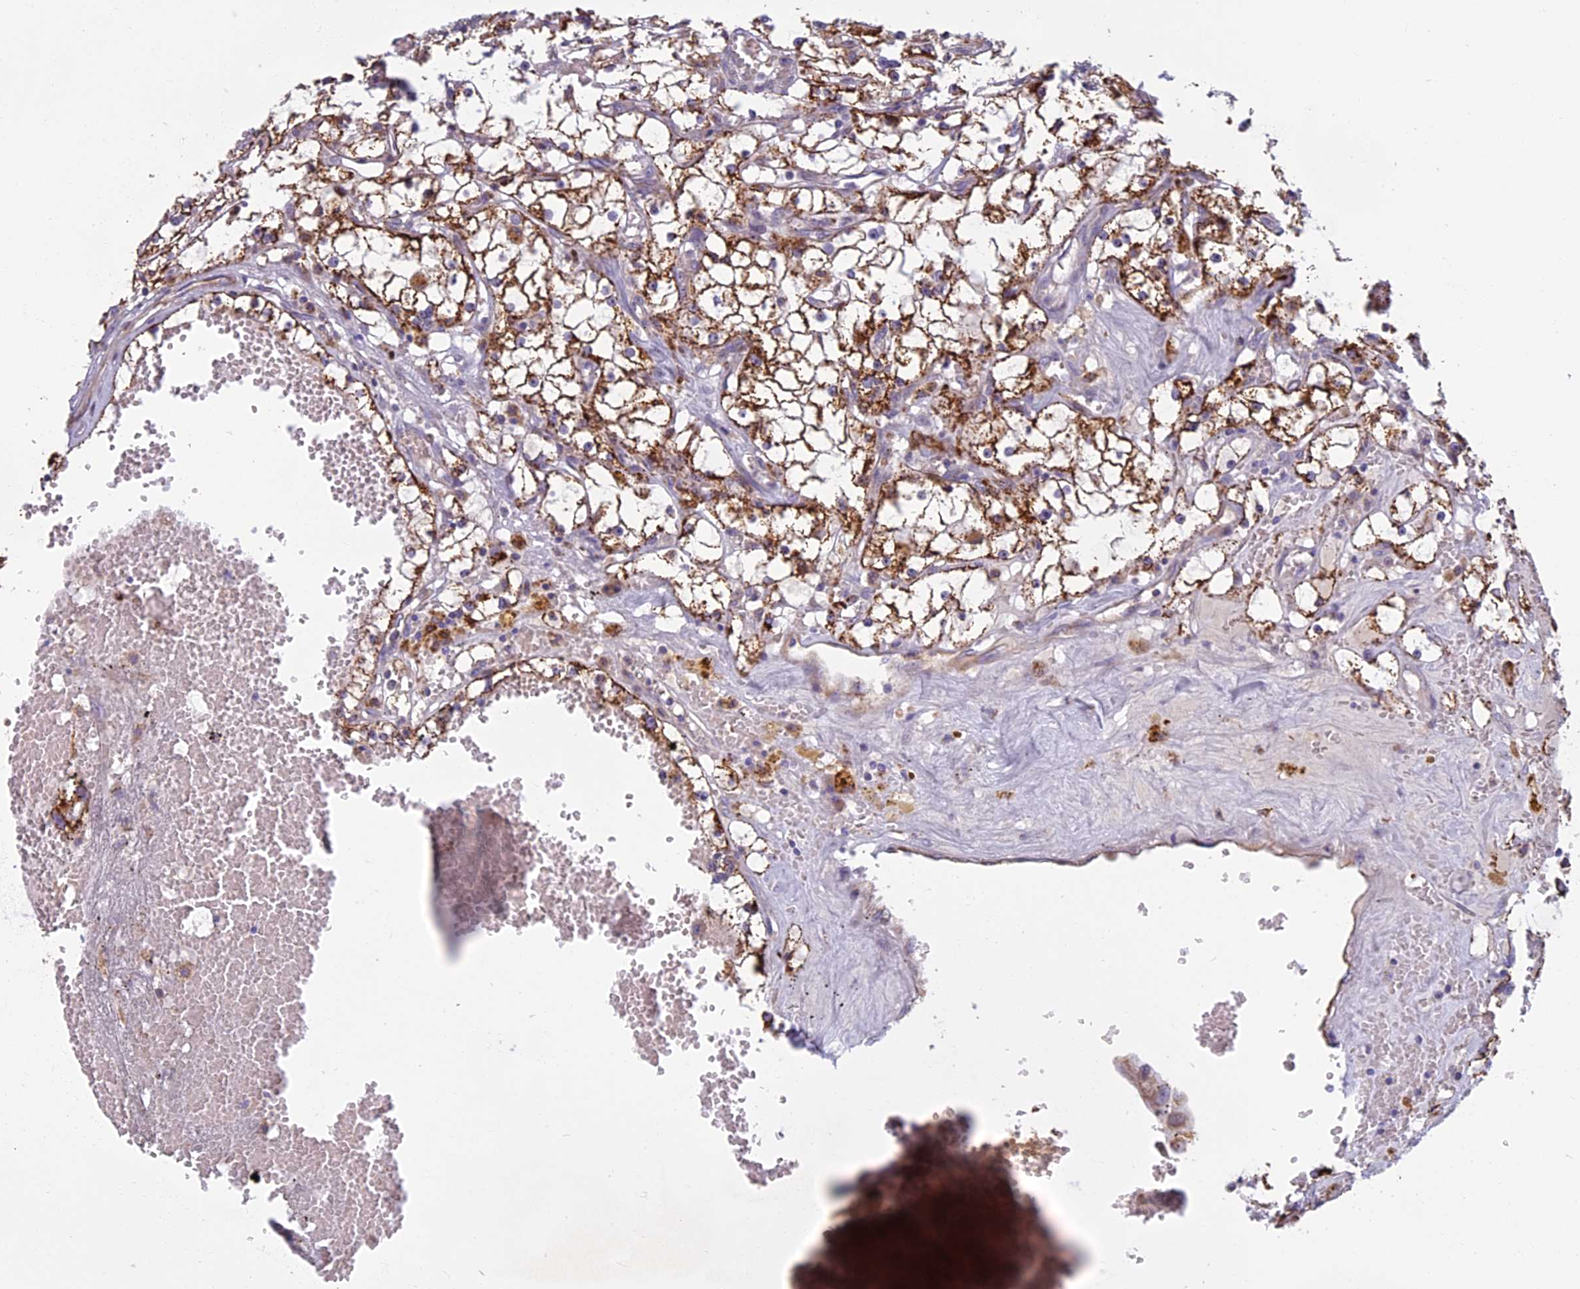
{"staining": {"intensity": "moderate", "quantity": ">75%", "location": "cytoplasmic/membranous"}, "tissue": "renal cancer", "cell_type": "Tumor cells", "image_type": "cancer", "snomed": [{"axis": "morphology", "description": "Adenocarcinoma, NOS"}, {"axis": "topography", "description": "Kidney"}], "caption": "A brown stain shows moderate cytoplasmic/membranous positivity of a protein in renal cancer (adenocarcinoma) tumor cells.", "gene": "SEMA7A", "patient": {"sex": "male", "age": 56}}